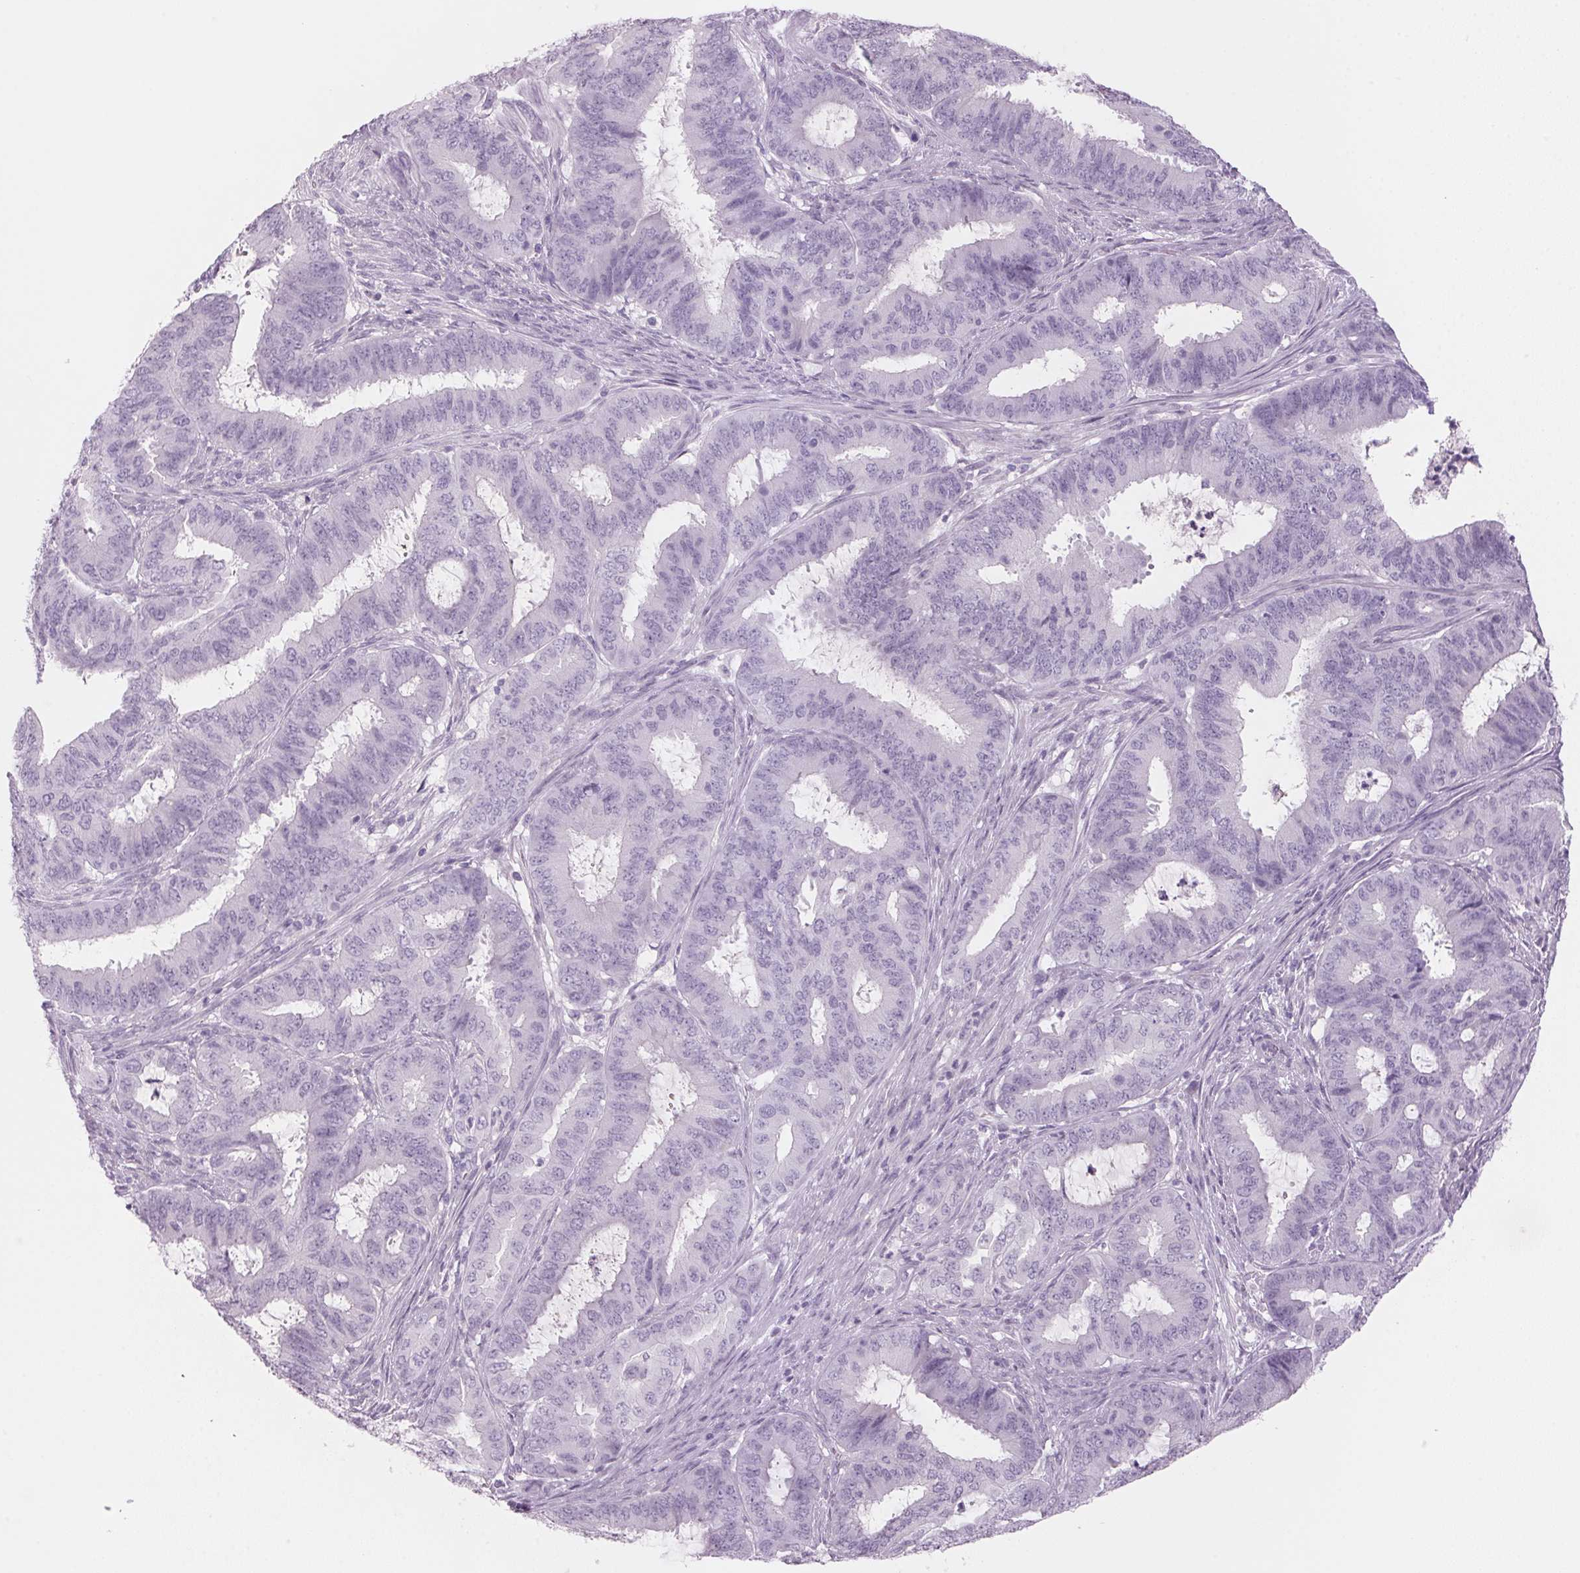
{"staining": {"intensity": "negative", "quantity": "none", "location": "none"}, "tissue": "endometrial cancer", "cell_type": "Tumor cells", "image_type": "cancer", "snomed": [{"axis": "morphology", "description": "Adenocarcinoma, NOS"}, {"axis": "topography", "description": "Endometrium"}], "caption": "Image shows no significant protein staining in tumor cells of endometrial cancer (adenocarcinoma).", "gene": "ADAM20", "patient": {"sex": "female", "age": 51}}